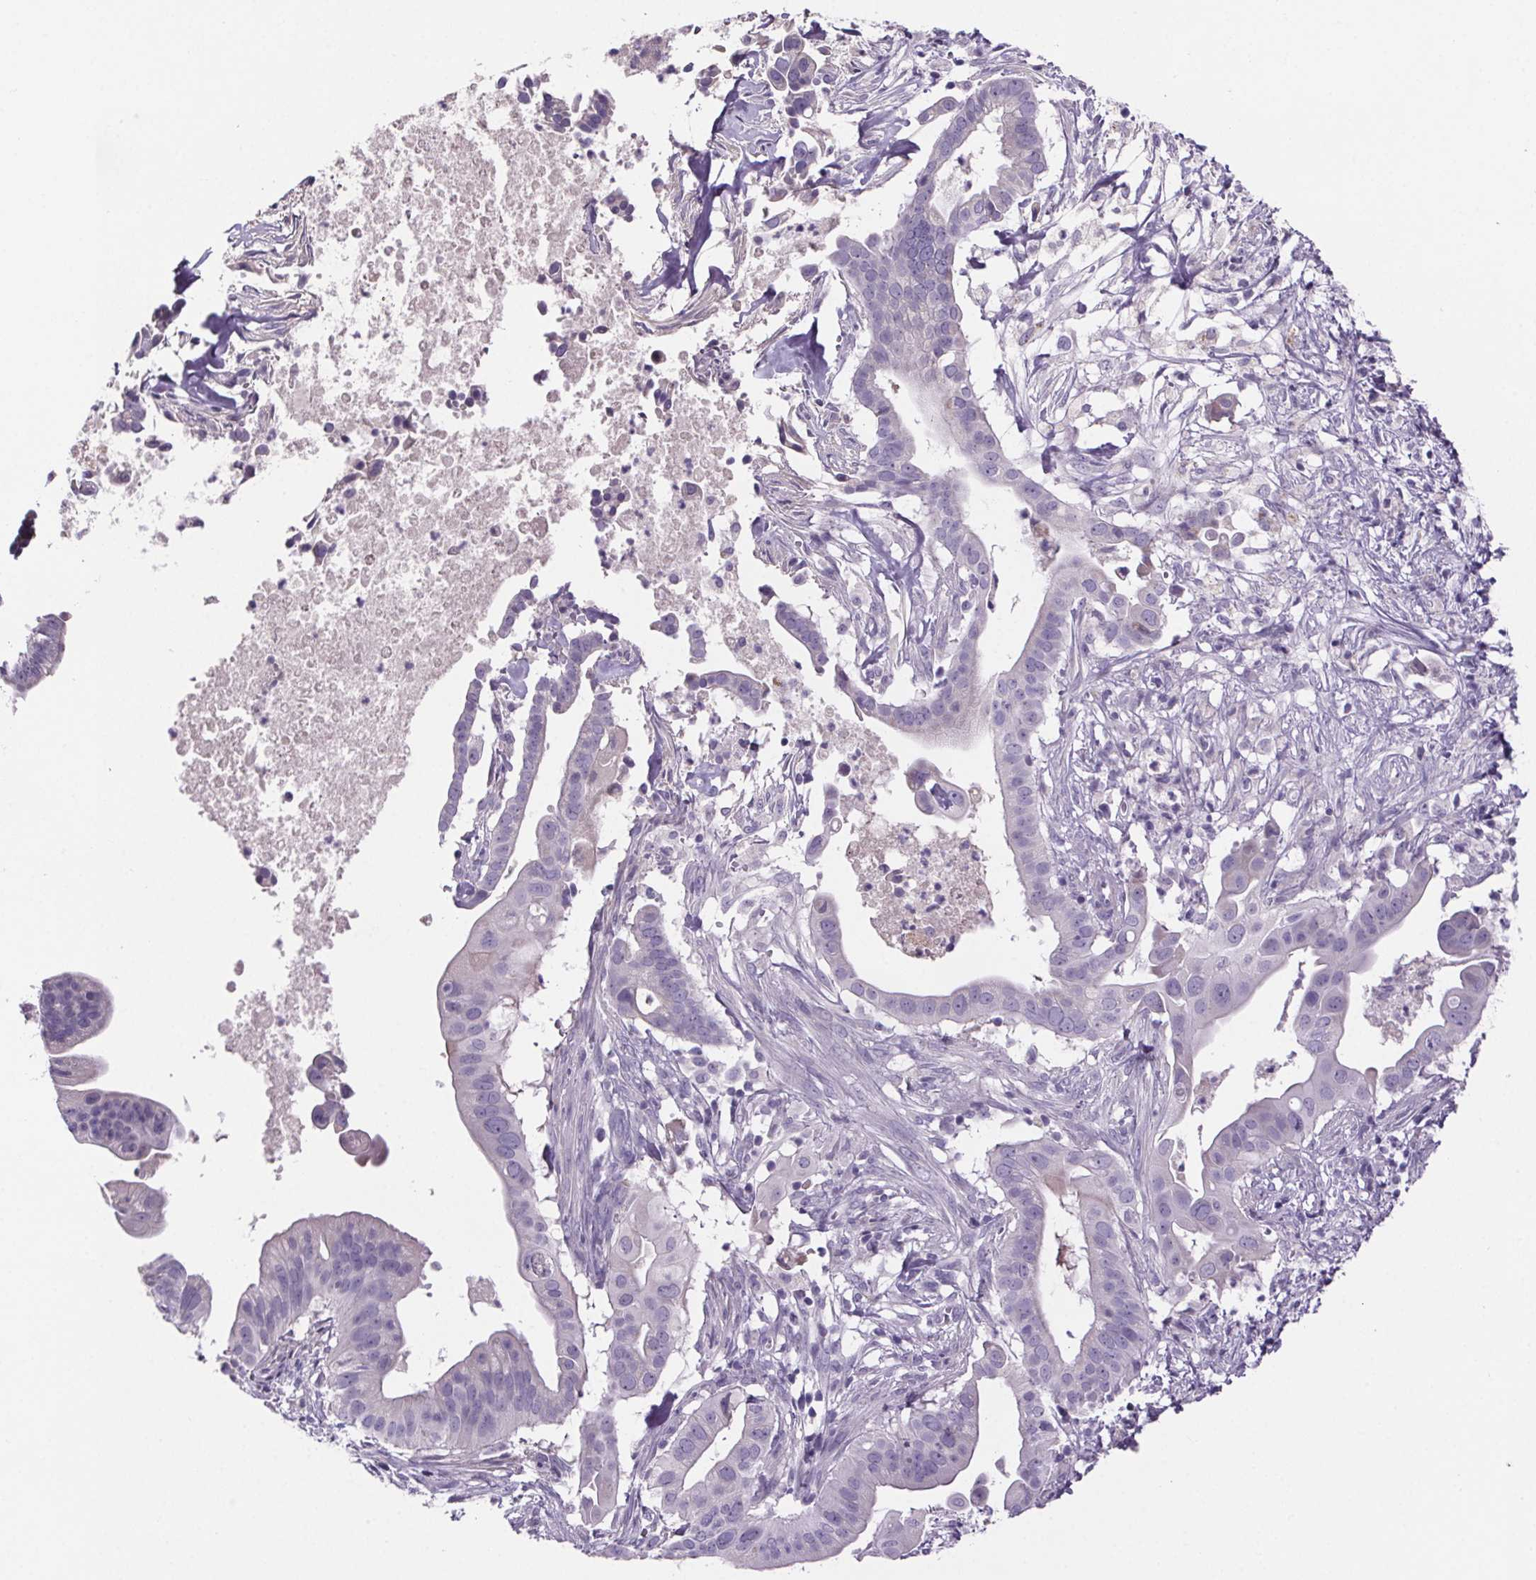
{"staining": {"intensity": "negative", "quantity": "none", "location": "none"}, "tissue": "pancreatic cancer", "cell_type": "Tumor cells", "image_type": "cancer", "snomed": [{"axis": "morphology", "description": "Adenocarcinoma, NOS"}, {"axis": "topography", "description": "Pancreas"}], "caption": "The IHC histopathology image has no significant staining in tumor cells of pancreatic adenocarcinoma tissue.", "gene": "CUBN", "patient": {"sex": "male", "age": 61}}